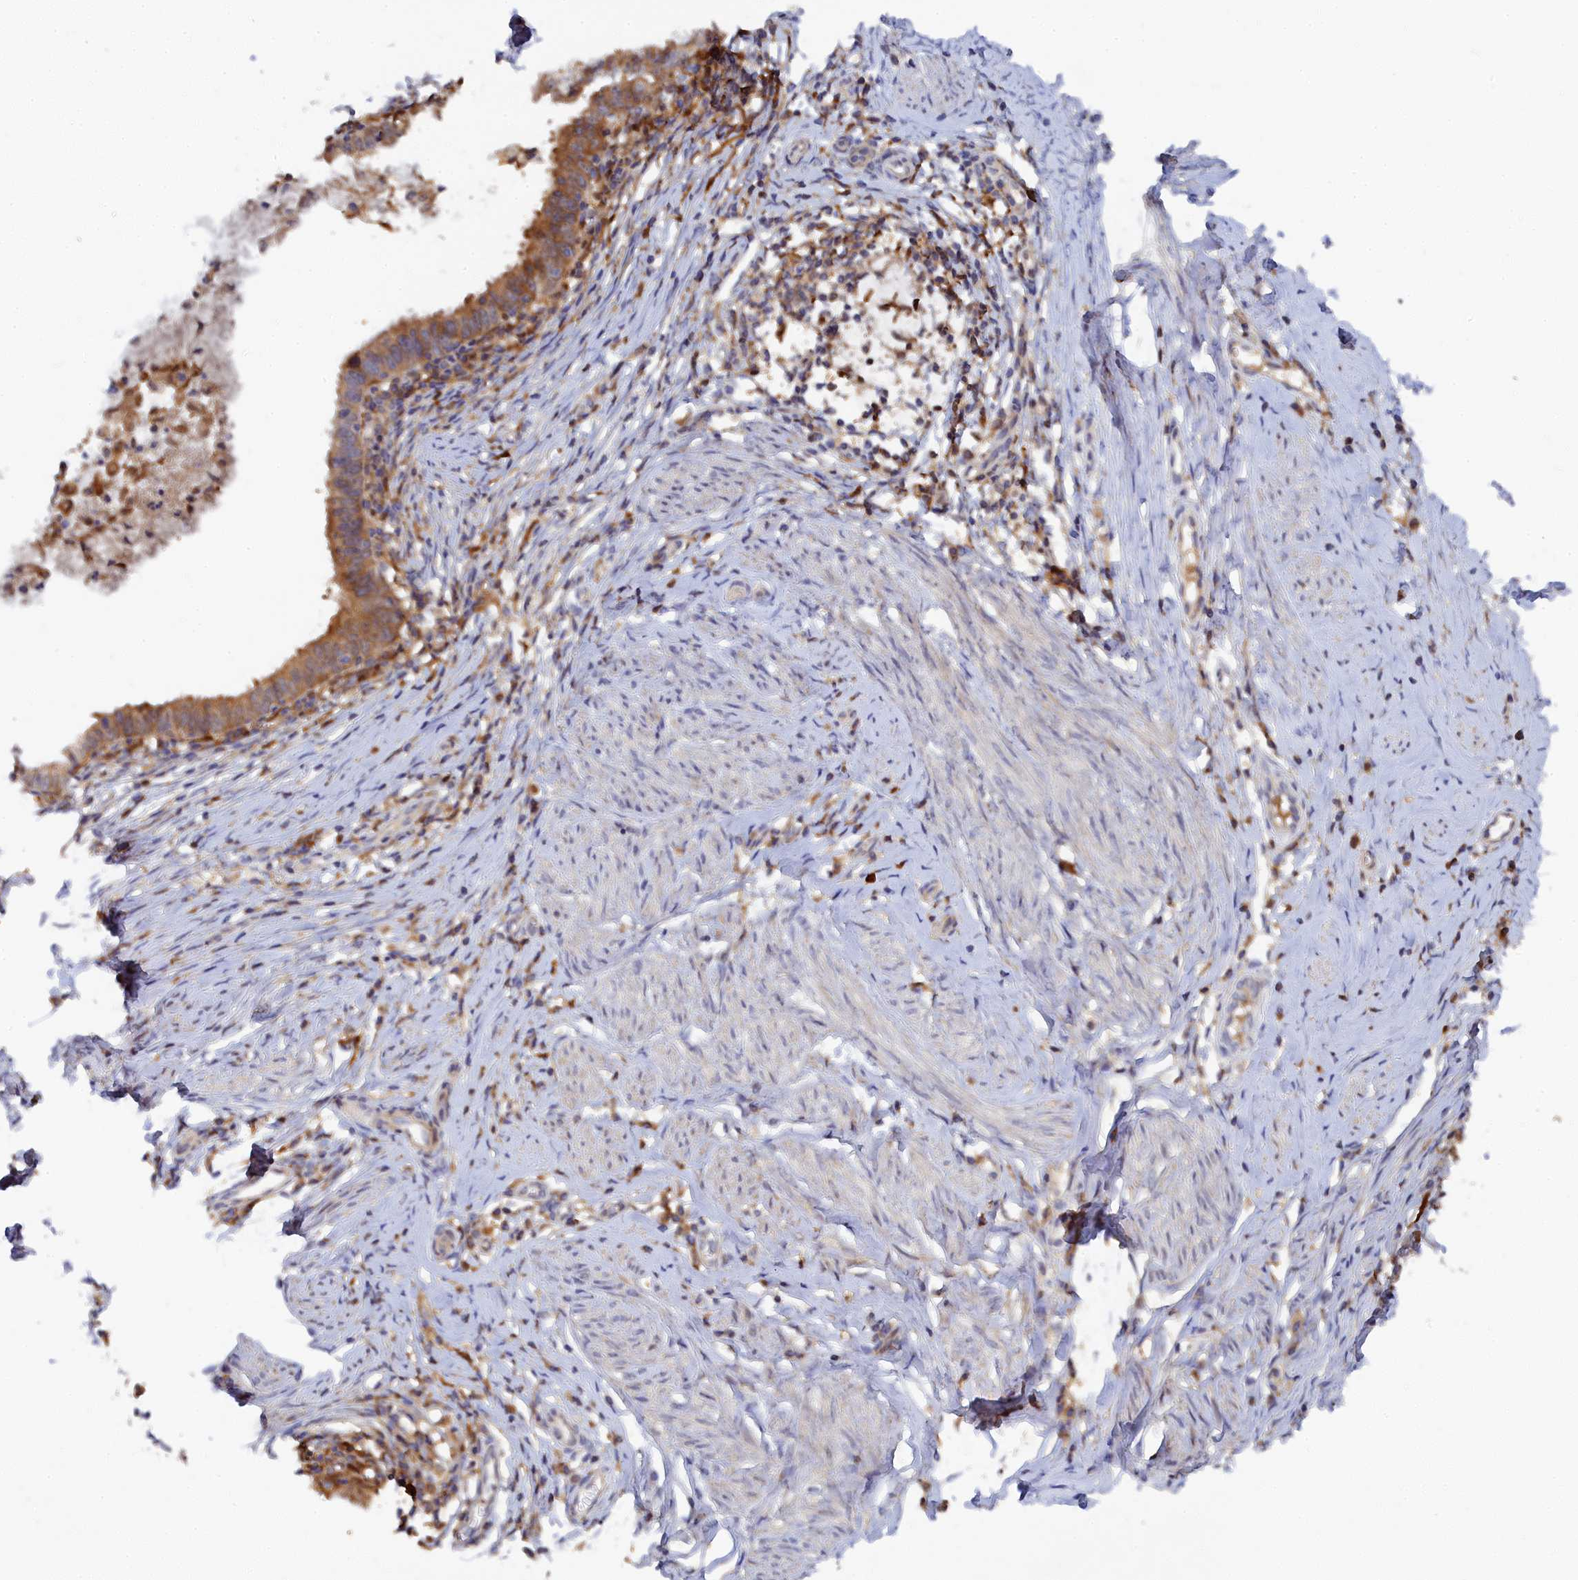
{"staining": {"intensity": "moderate", "quantity": ">75%", "location": "cytoplasmic/membranous"}, "tissue": "cervical cancer", "cell_type": "Tumor cells", "image_type": "cancer", "snomed": [{"axis": "morphology", "description": "Adenocarcinoma, NOS"}, {"axis": "topography", "description": "Cervix"}], "caption": "Human cervical cancer (adenocarcinoma) stained with a protein marker demonstrates moderate staining in tumor cells.", "gene": "SPATA5L1", "patient": {"sex": "female", "age": 36}}